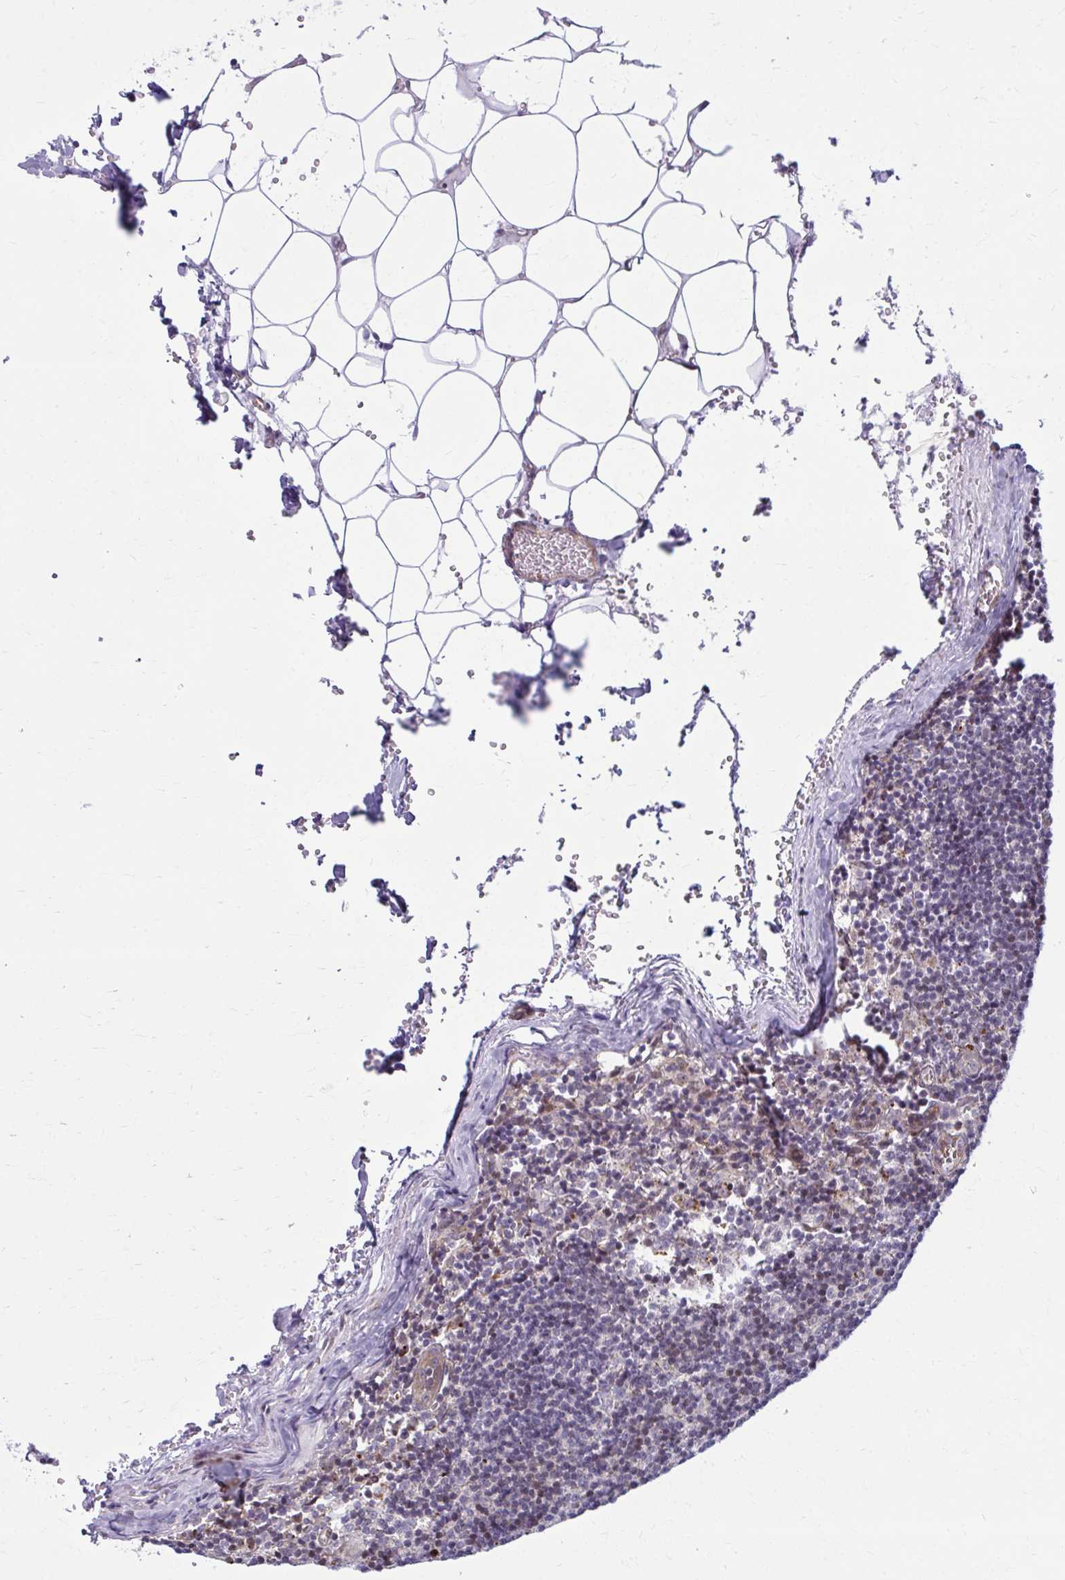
{"staining": {"intensity": "weak", "quantity": "25%-75%", "location": "cytoplasmic/membranous"}, "tissue": "lymph node", "cell_type": "Non-germinal center cells", "image_type": "normal", "snomed": [{"axis": "morphology", "description": "Normal tissue, NOS"}, {"axis": "topography", "description": "Lymph node"}], "caption": "IHC (DAB) staining of unremarkable lymph node displays weak cytoplasmic/membranous protein expression in about 25%-75% of non-germinal center cells. Using DAB (brown) and hematoxylin (blue) stains, captured at high magnification using brightfield microscopy.", "gene": "LRRC4B", "patient": {"sex": "female", "age": 31}}